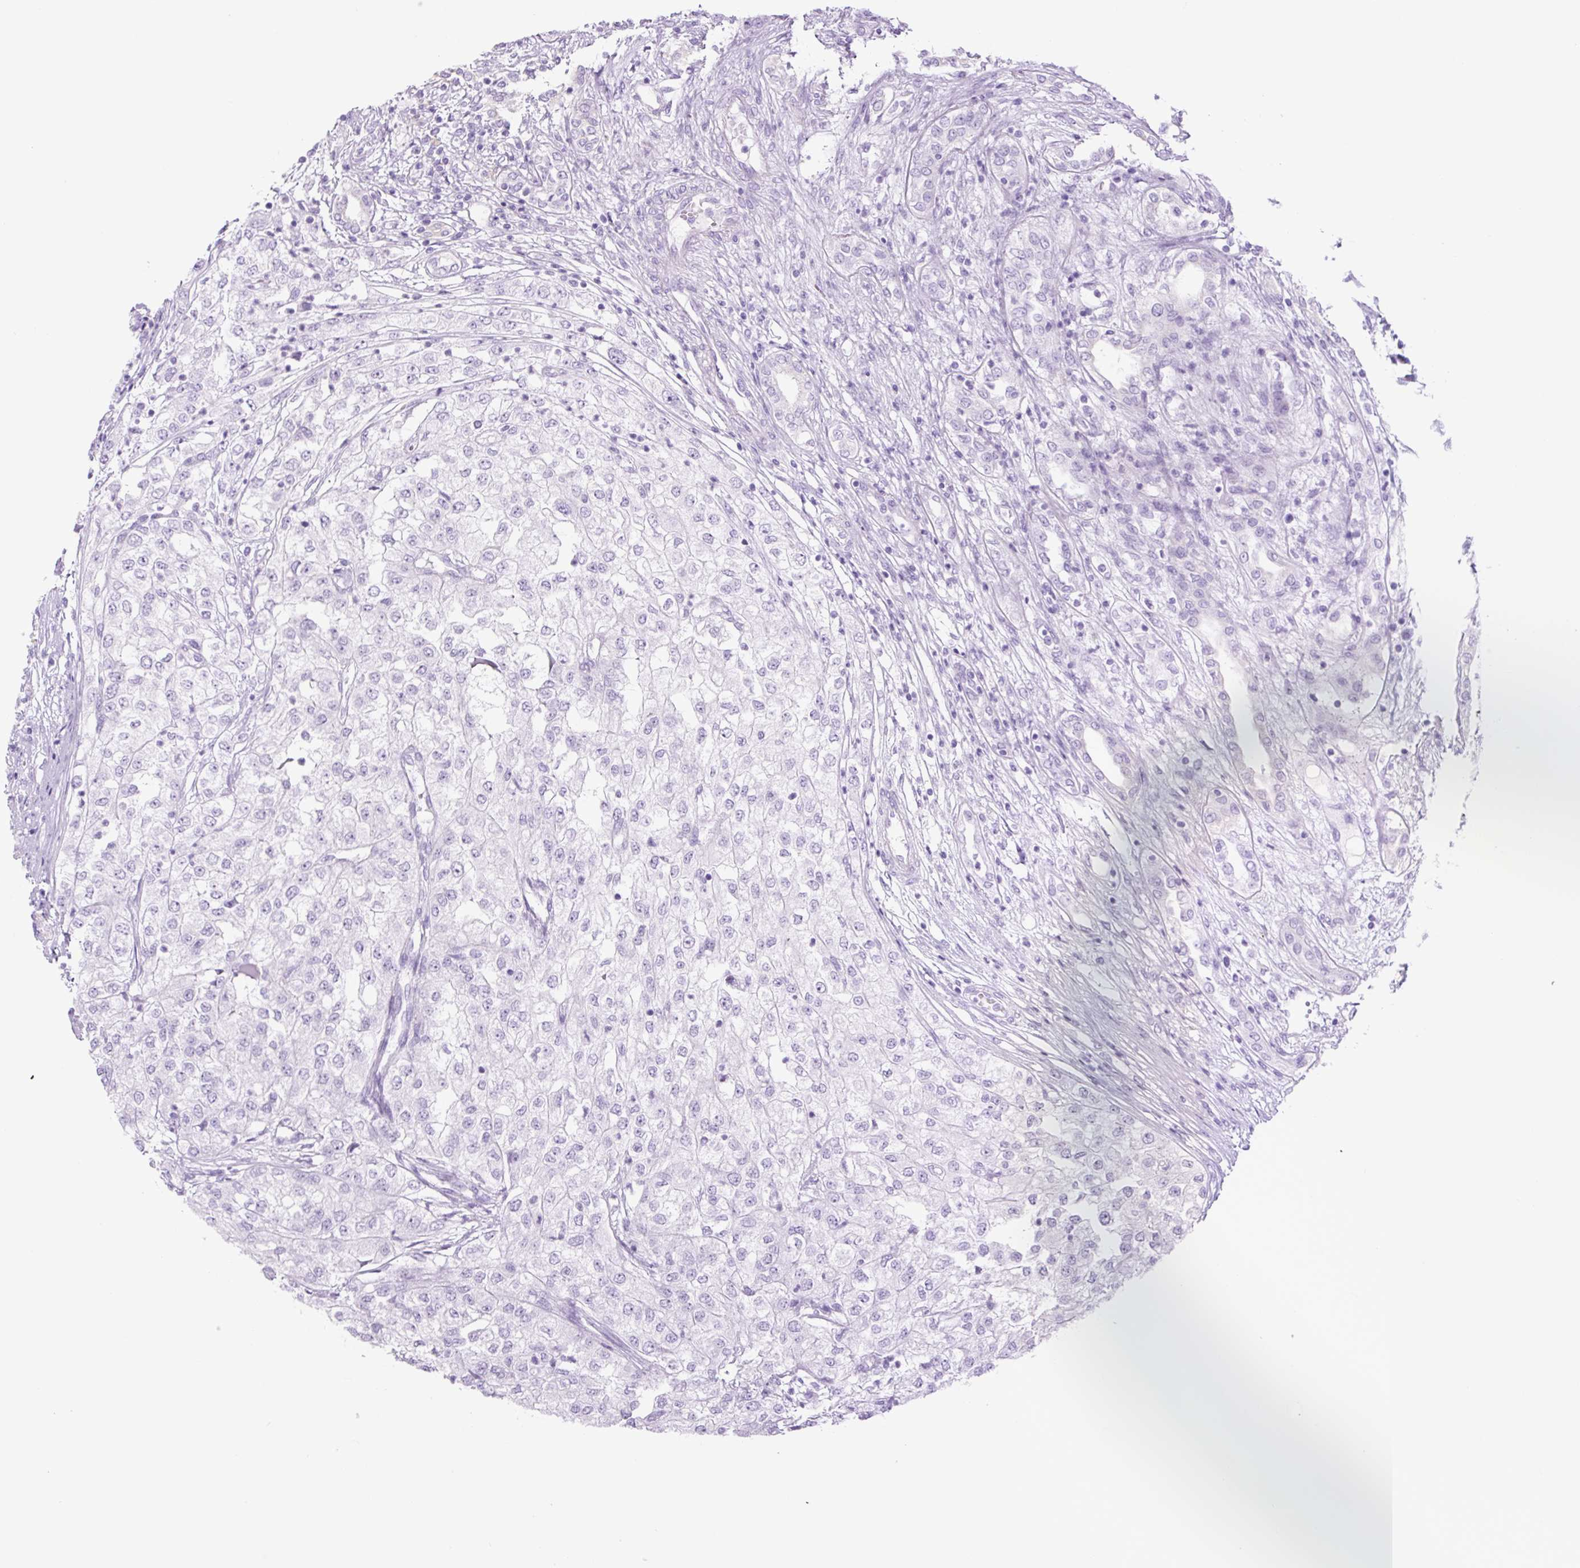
{"staining": {"intensity": "negative", "quantity": "none", "location": "none"}, "tissue": "renal cancer", "cell_type": "Tumor cells", "image_type": "cancer", "snomed": [{"axis": "morphology", "description": "Adenocarcinoma, NOS"}, {"axis": "topography", "description": "Kidney"}], "caption": "Tumor cells are negative for protein expression in human renal cancer (adenocarcinoma). (Immunohistochemistry (ihc), brightfield microscopy, high magnification).", "gene": "TFF2", "patient": {"sex": "female", "age": 54}}